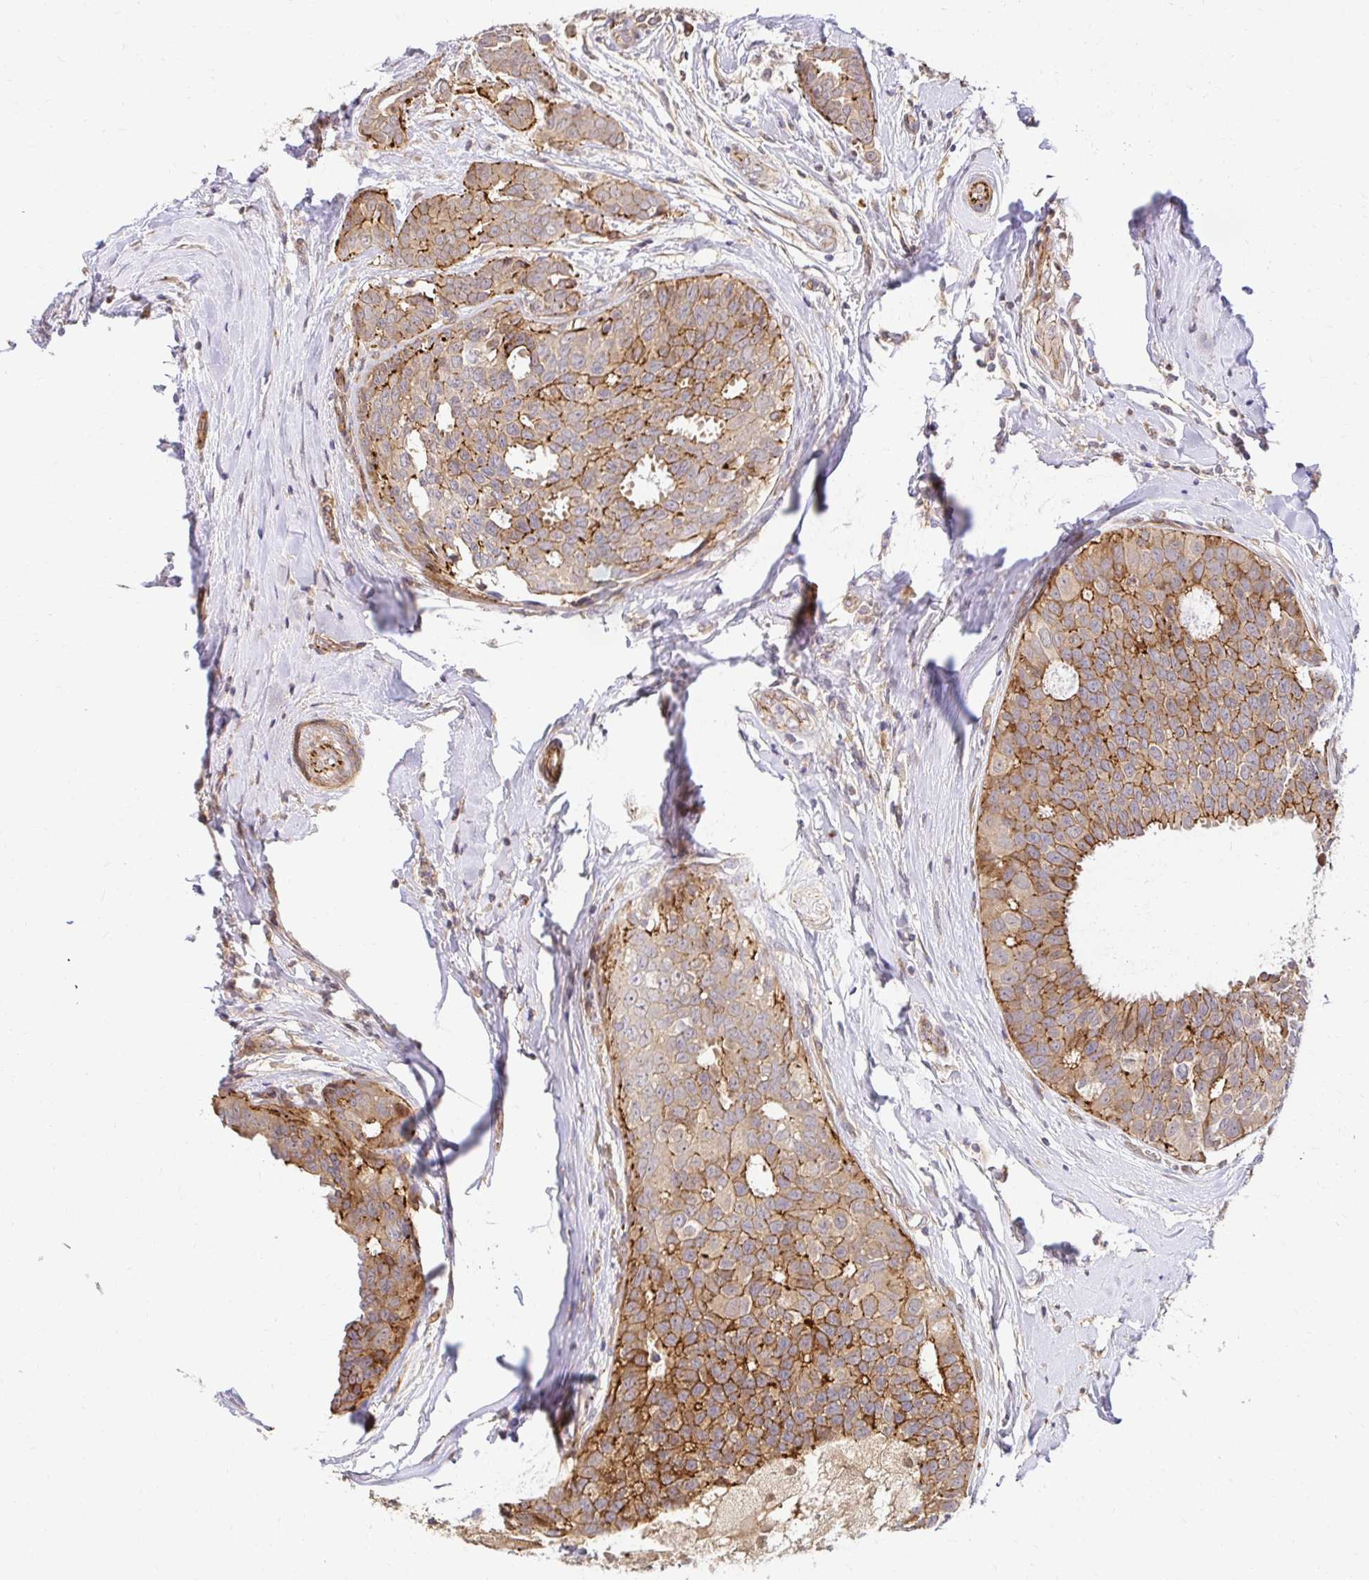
{"staining": {"intensity": "moderate", "quantity": "25%-75%", "location": "cytoplasmic/membranous"}, "tissue": "breast cancer", "cell_type": "Tumor cells", "image_type": "cancer", "snomed": [{"axis": "morphology", "description": "Duct carcinoma"}, {"axis": "topography", "description": "Breast"}], "caption": "IHC image of breast cancer stained for a protein (brown), which shows medium levels of moderate cytoplasmic/membranous expression in approximately 25%-75% of tumor cells.", "gene": "PSMA4", "patient": {"sex": "female", "age": 45}}